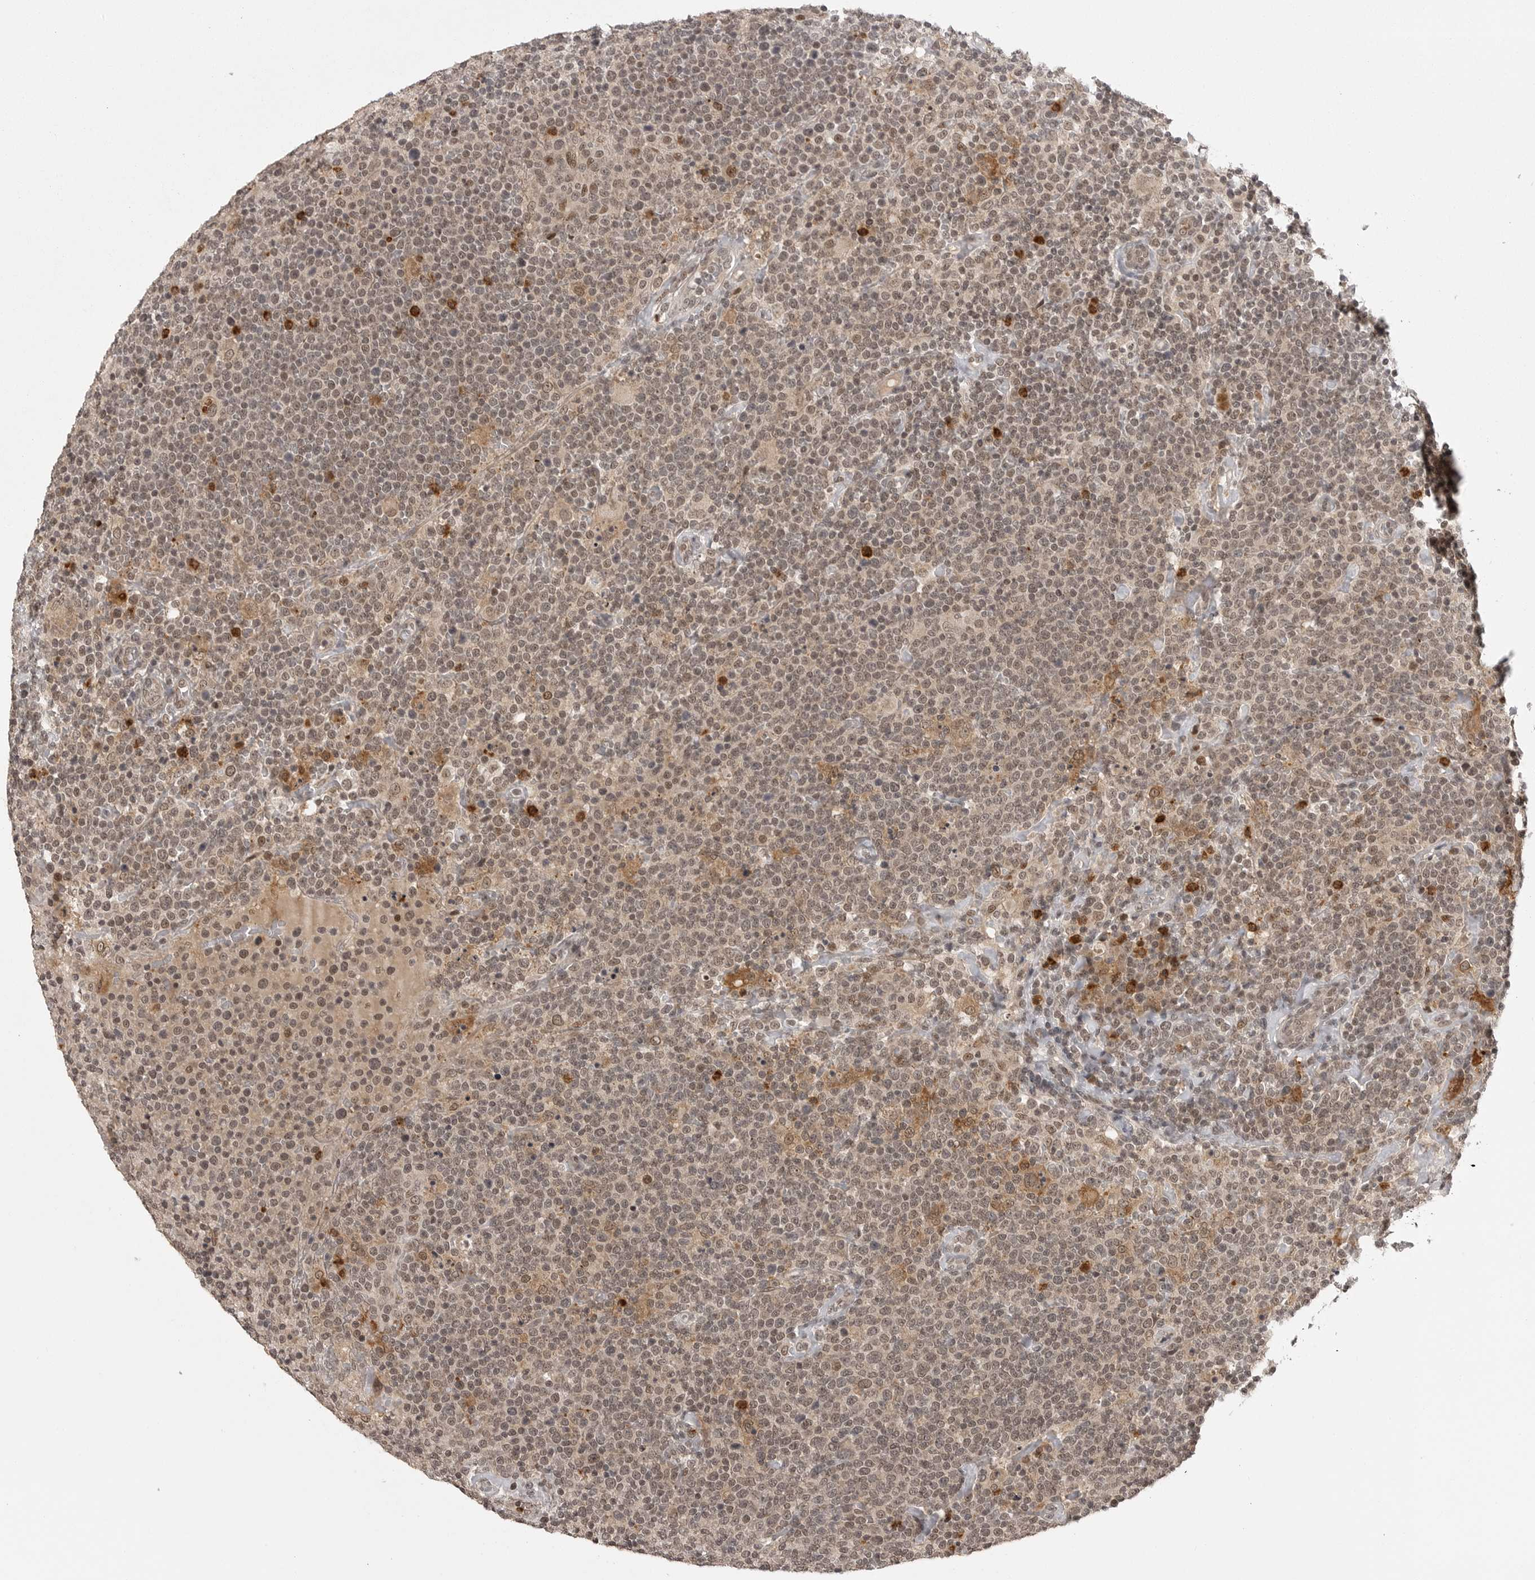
{"staining": {"intensity": "weak", "quantity": ">75%", "location": "cytoplasmic/membranous,nuclear"}, "tissue": "lymphoma", "cell_type": "Tumor cells", "image_type": "cancer", "snomed": [{"axis": "morphology", "description": "Malignant lymphoma, non-Hodgkin's type, High grade"}, {"axis": "topography", "description": "Lymph node"}], "caption": "Tumor cells display low levels of weak cytoplasmic/membranous and nuclear positivity in about >75% of cells in high-grade malignant lymphoma, non-Hodgkin's type.", "gene": "PEG3", "patient": {"sex": "male", "age": 61}}